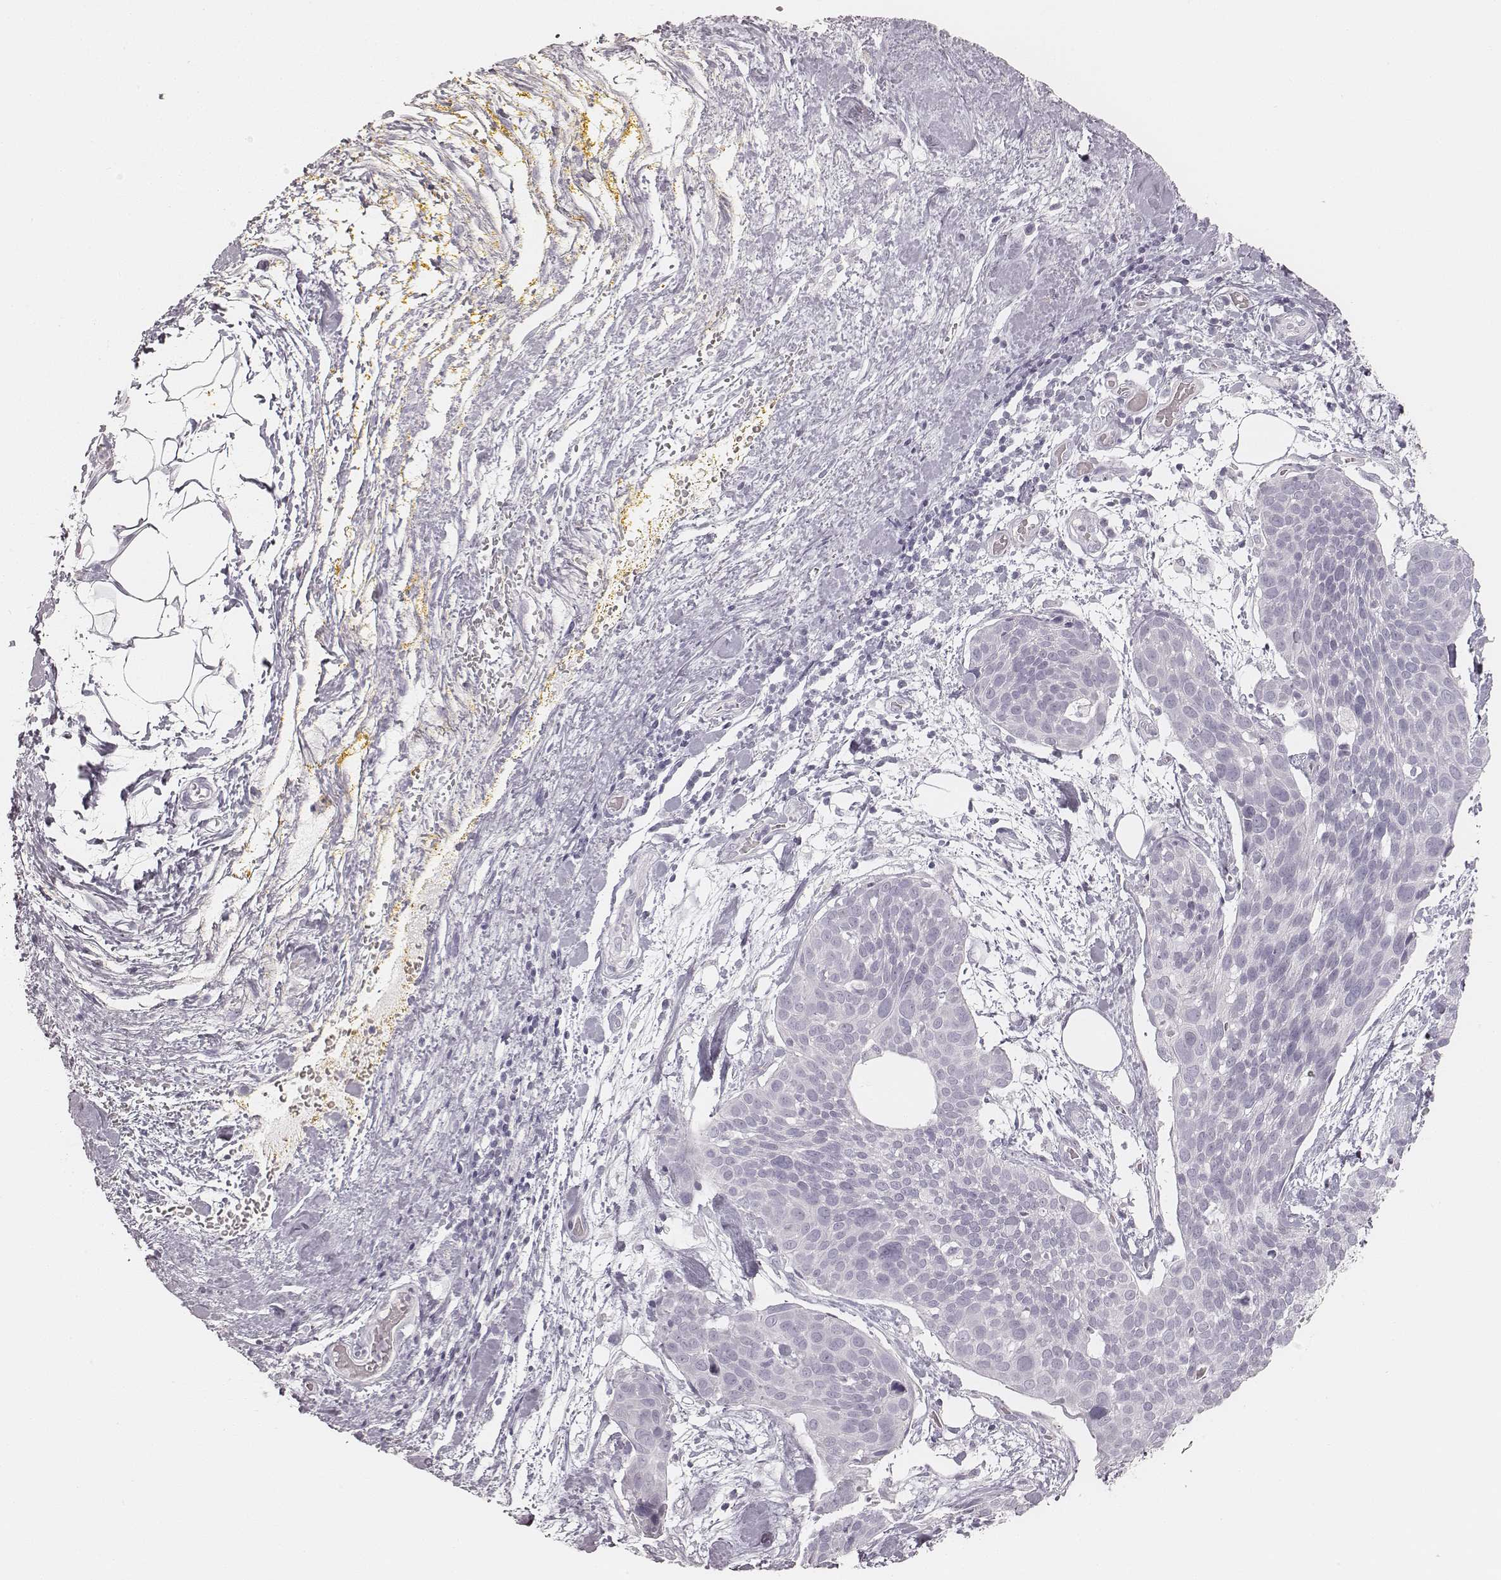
{"staining": {"intensity": "negative", "quantity": "none", "location": "none"}, "tissue": "cervical cancer", "cell_type": "Tumor cells", "image_type": "cancer", "snomed": [{"axis": "morphology", "description": "Squamous cell carcinoma, NOS"}, {"axis": "topography", "description": "Cervix"}], "caption": "An immunohistochemistry micrograph of cervical squamous cell carcinoma is shown. There is no staining in tumor cells of cervical squamous cell carcinoma. (DAB (3,3'-diaminobenzidine) IHC, high magnification).", "gene": "KRT72", "patient": {"sex": "female", "age": 39}}